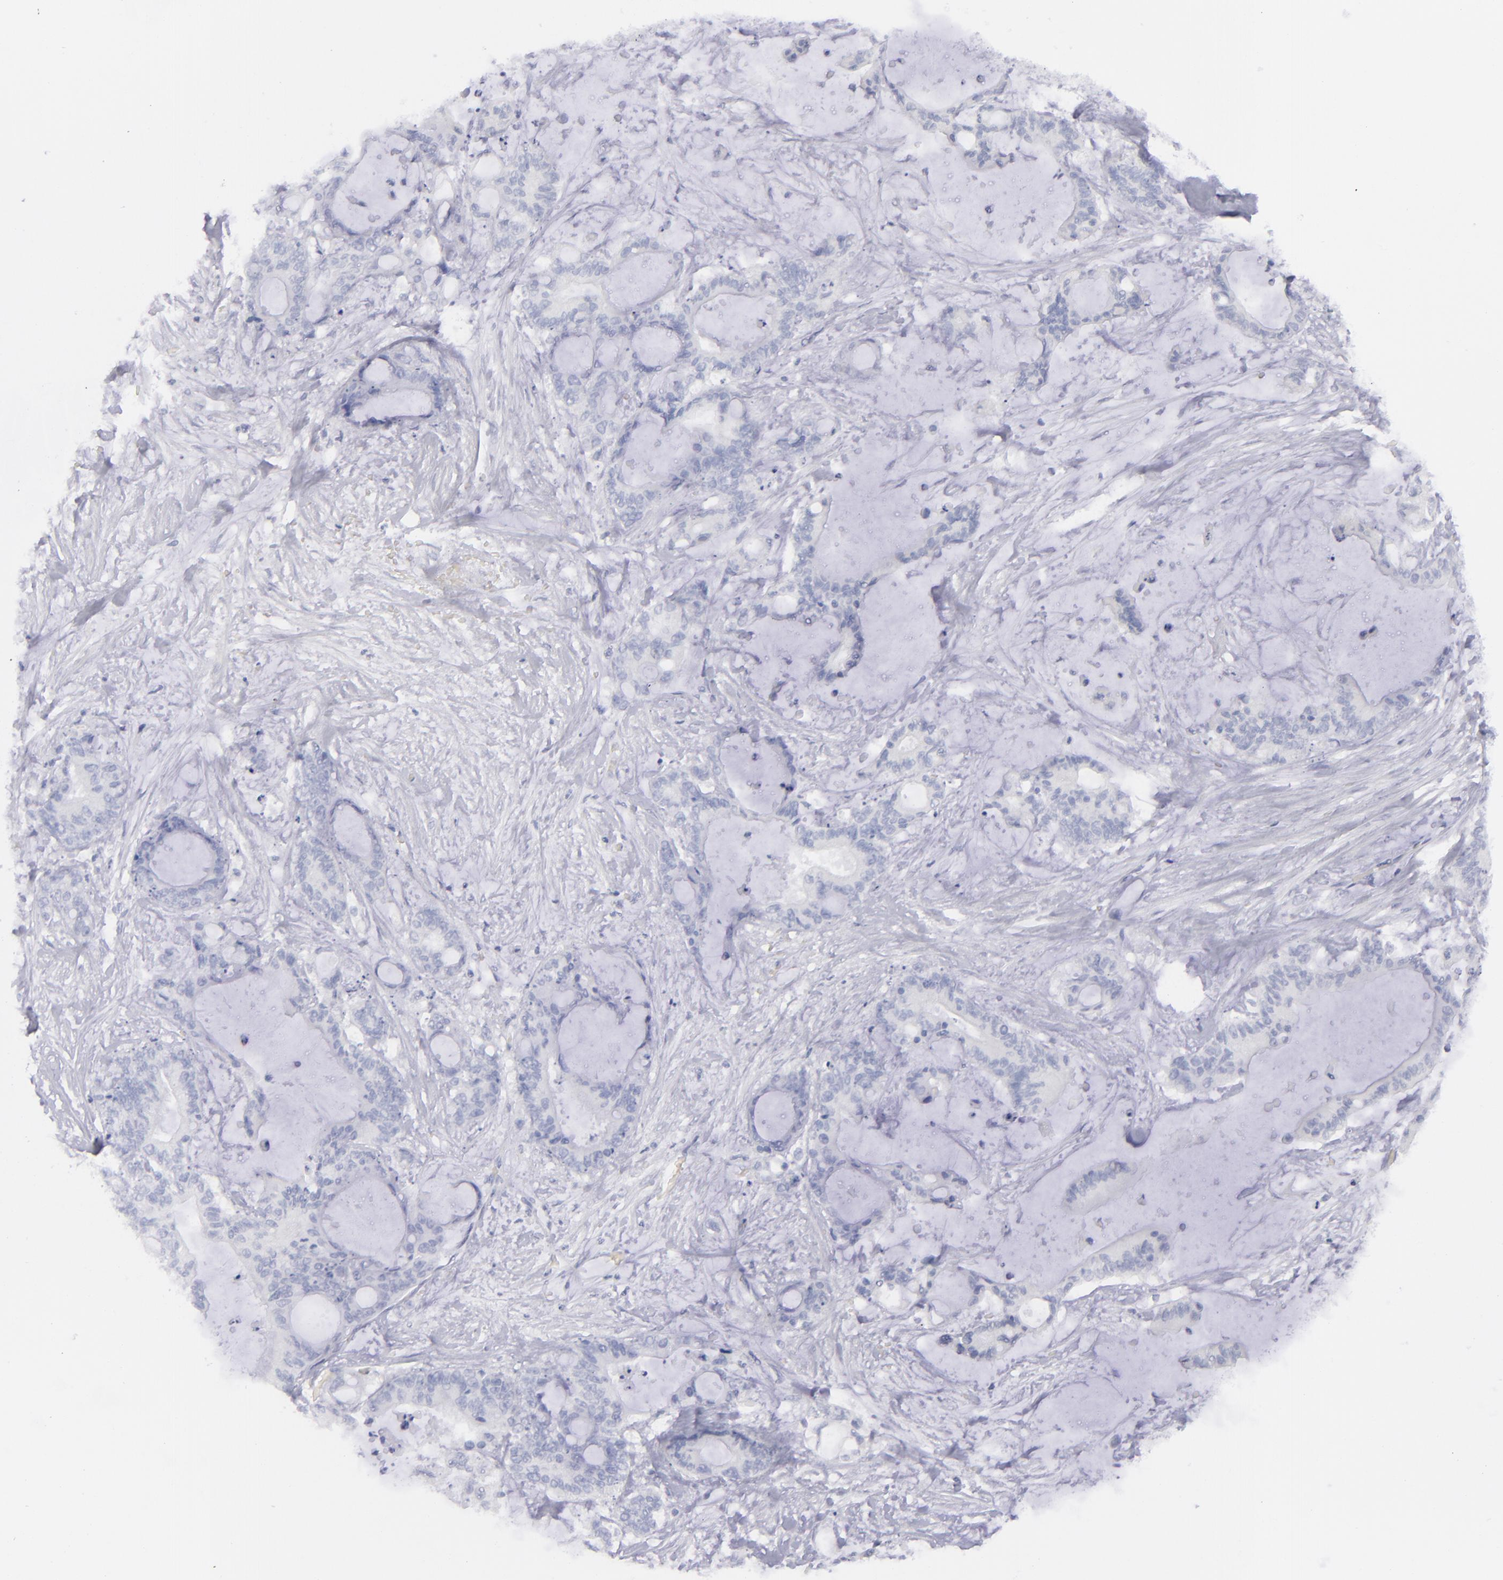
{"staining": {"intensity": "negative", "quantity": "none", "location": "none"}, "tissue": "liver cancer", "cell_type": "Tumor cells", "image_type": "cancer", "snomed": [{"axis": "morphology", "description": "Cholangiocarcinoma"}, {"axis": "topography", "description": "Liver"}], "caption": "DAB (3,3'-diaminobenzidine) immunohistochemical staining of liver cholangiocarcinoma exhibits no significant expression in tumor cells.", "gene": "CD22", "patient": {"sex": "female", "age": 73}}